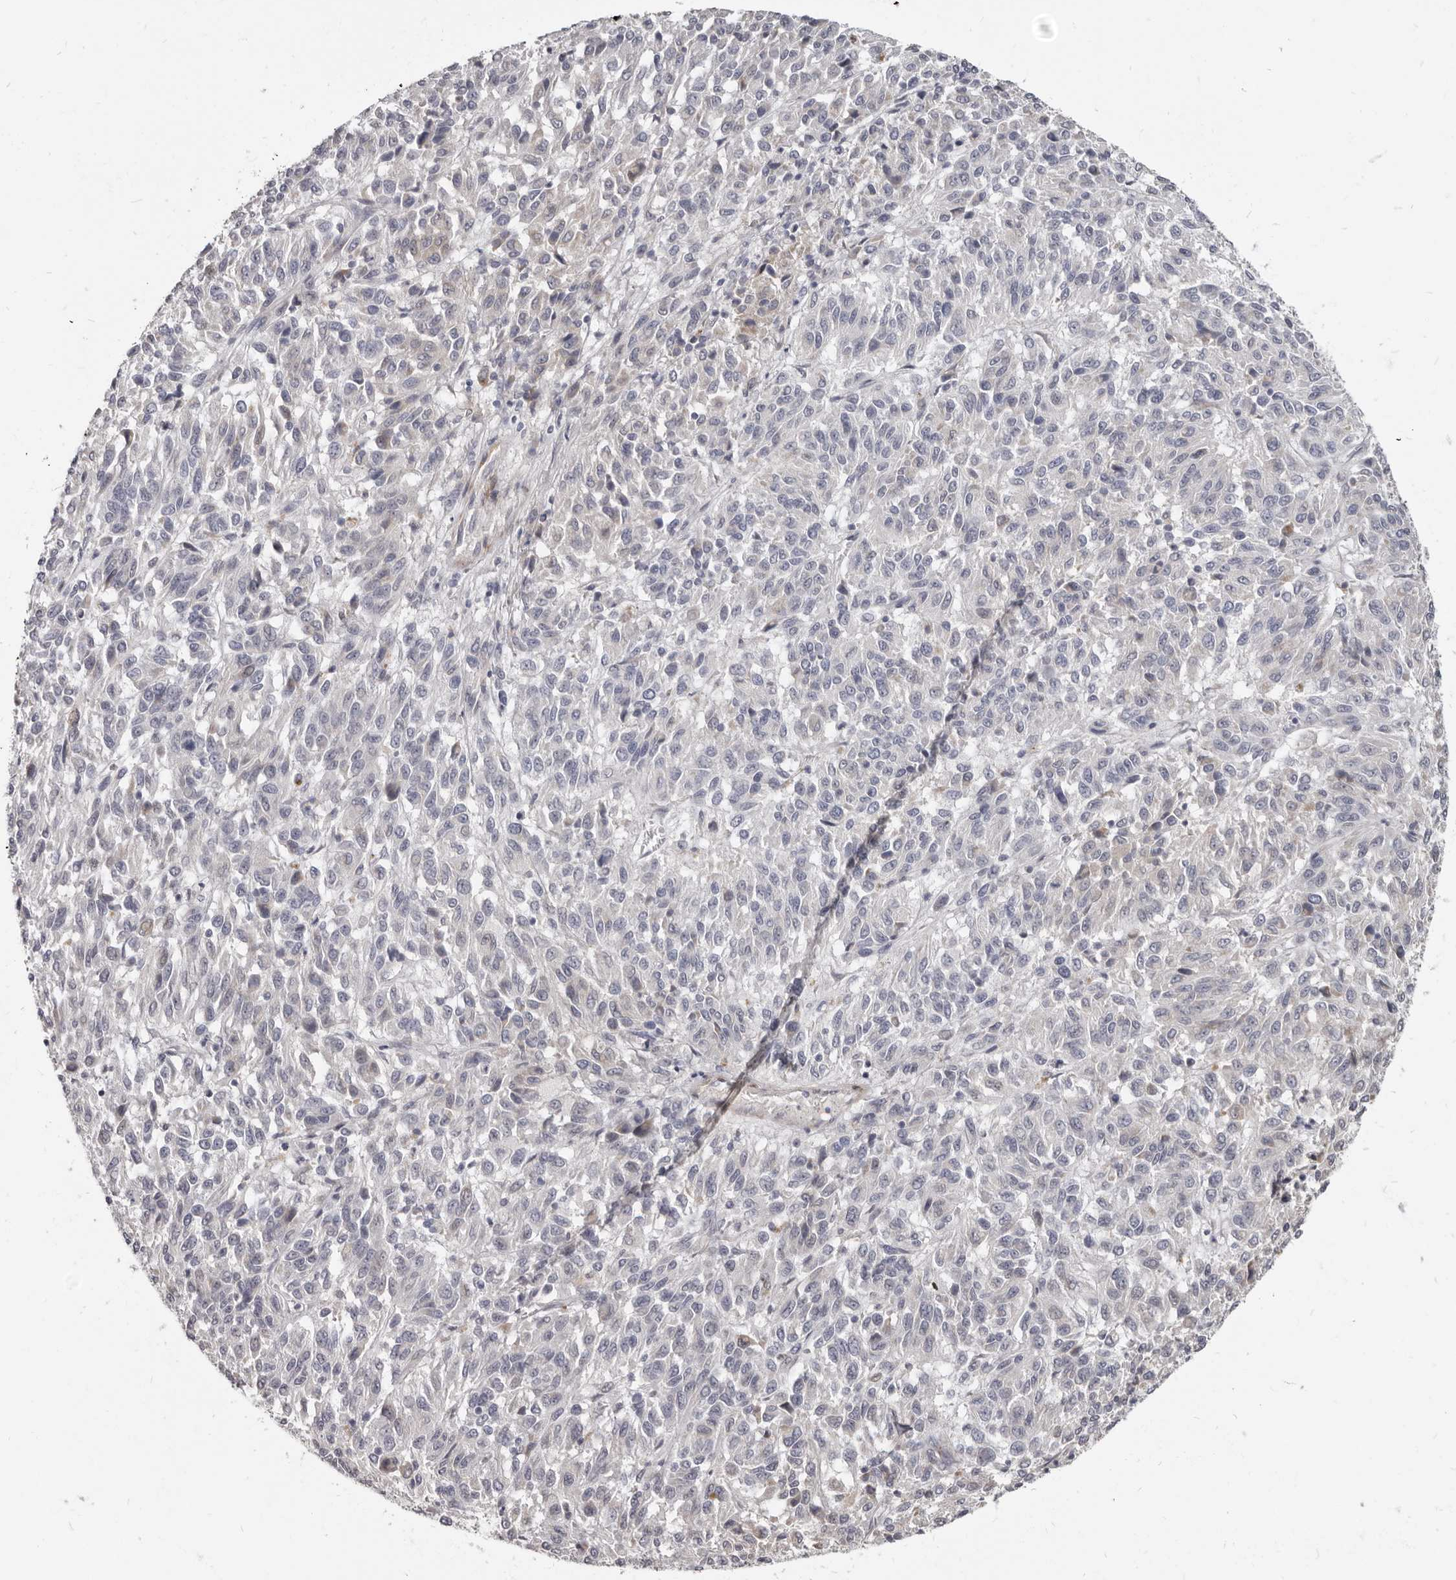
{"staining": {"intensity": "negative", "quantity": "none", "location": "none"}, "tissue": "melanoma", "cell_type": "Tumor cells", "image_type": "cancer", "snomed": [{"axis": "morphology", "description": "Malignant melanoma, Metastatic site"}, {"axis": "topography", "description": "Lung"}], "caption": "An immunohistochemistry (IHC) histopathology image of malignant melanoma (metastatic site) is shown. There is no staining in tumor cells of malignant melanoma (metastatic site).", "gene": "MRGPRF", "patient": {"sex": "male", "age": 64}}